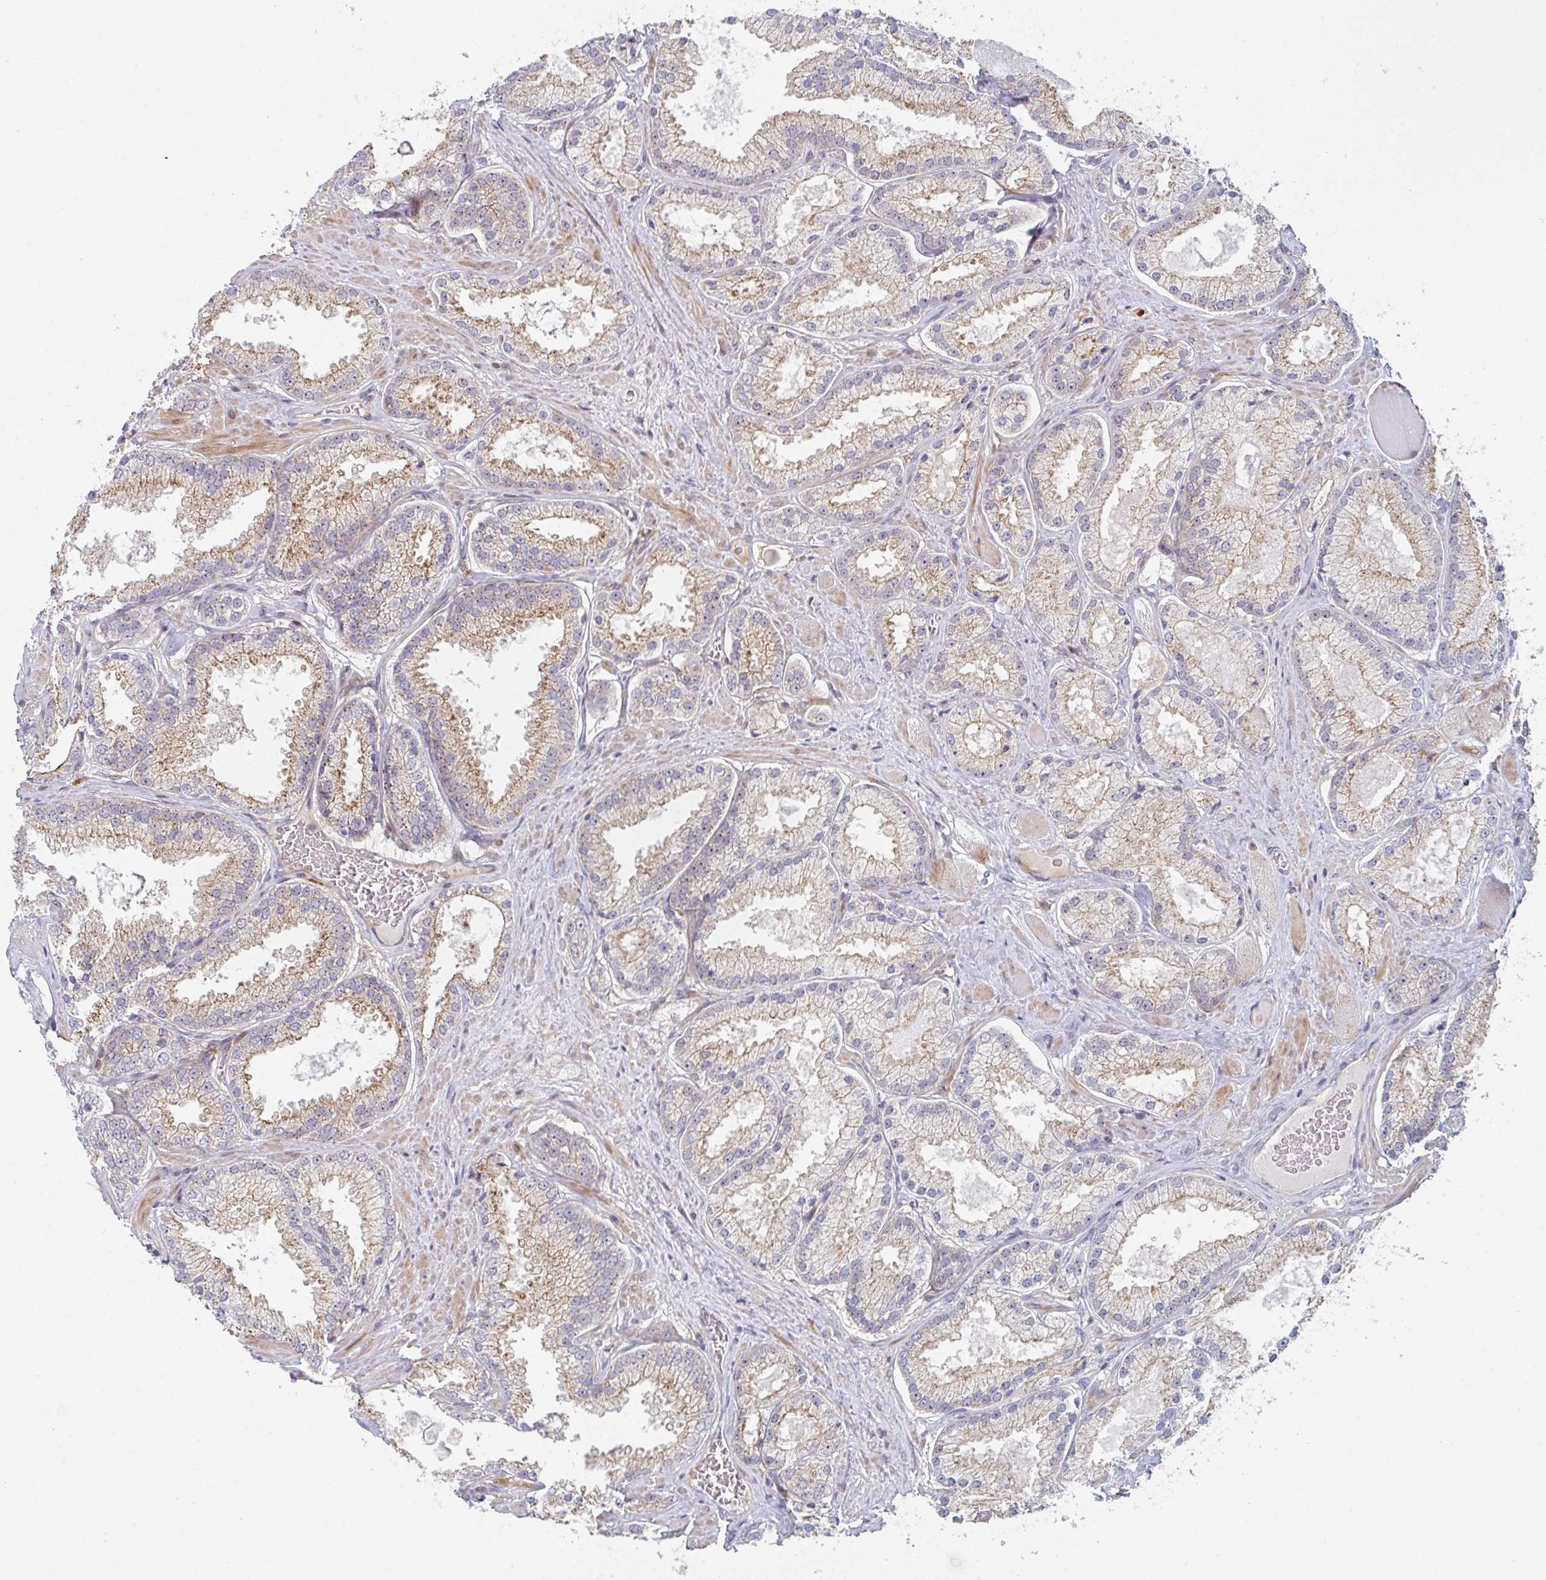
{"staining": {"intensity": "moderate", "quantity": ">75%", "location": "cytoplasmic/membranous"}, "tissue": "prostate cancer", "cell_type": "Tumor cells", "image_type": "cancer", "snomed": [{"axis": "morphology", "description": "Adenocarcinoma, High grade"}, {"axis": "topography", "description": "Prostate"}], "caption": "A photomicrograph of human prostate adenocarcinoma (high-grade) stained for a protein demonstrates moderate cytoplasmic/membranous brown staining in tumor cells. (brown staining indicates protein expression, while blue staining denotes nuclei).", "gene": "ZNF644", "patient": {"sex": "male", "age": 68}}